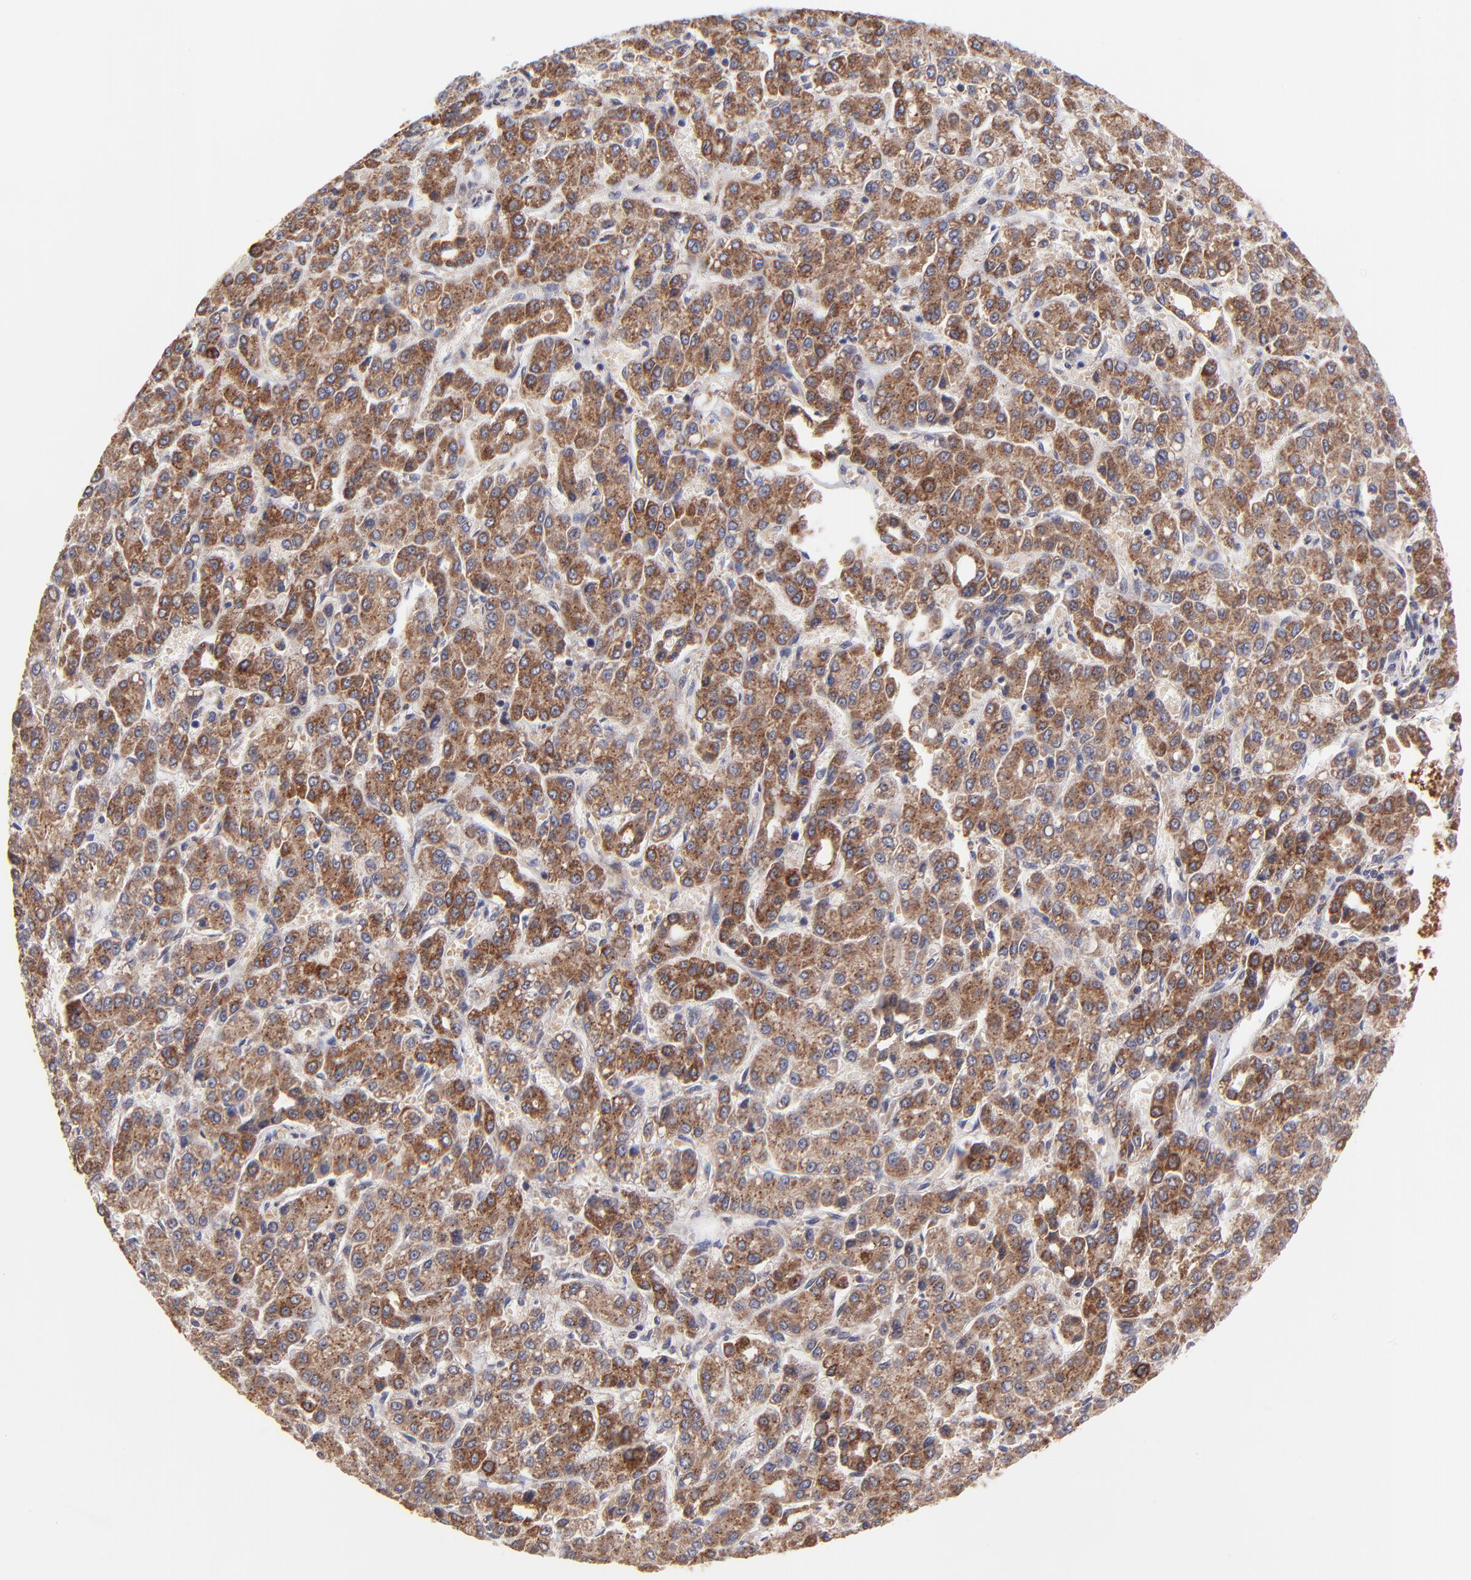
{"staining": {"intensity": "strong", "quantity": ">75%", "location": "cytoplasmic/membranous"}, "tissue": "liver cancer", "cell_type": "Tumor cells", "image_type": "cancer", "snomed": [{"axis": "morphology", "description": "Carcinoma, Hepatocellular, NOS"}, {"axis": "topography", "description": "Liver"}], "caption": "This is an image of immunohistochemistry (IHC) staining of liver cancer (hepatocellular carcinoma), which shows strong expression in the cytoplasmic/membranous of tumor cells.", "gene": "BAIAP2L2", "patient": {"sex": "male", "age": 69}}